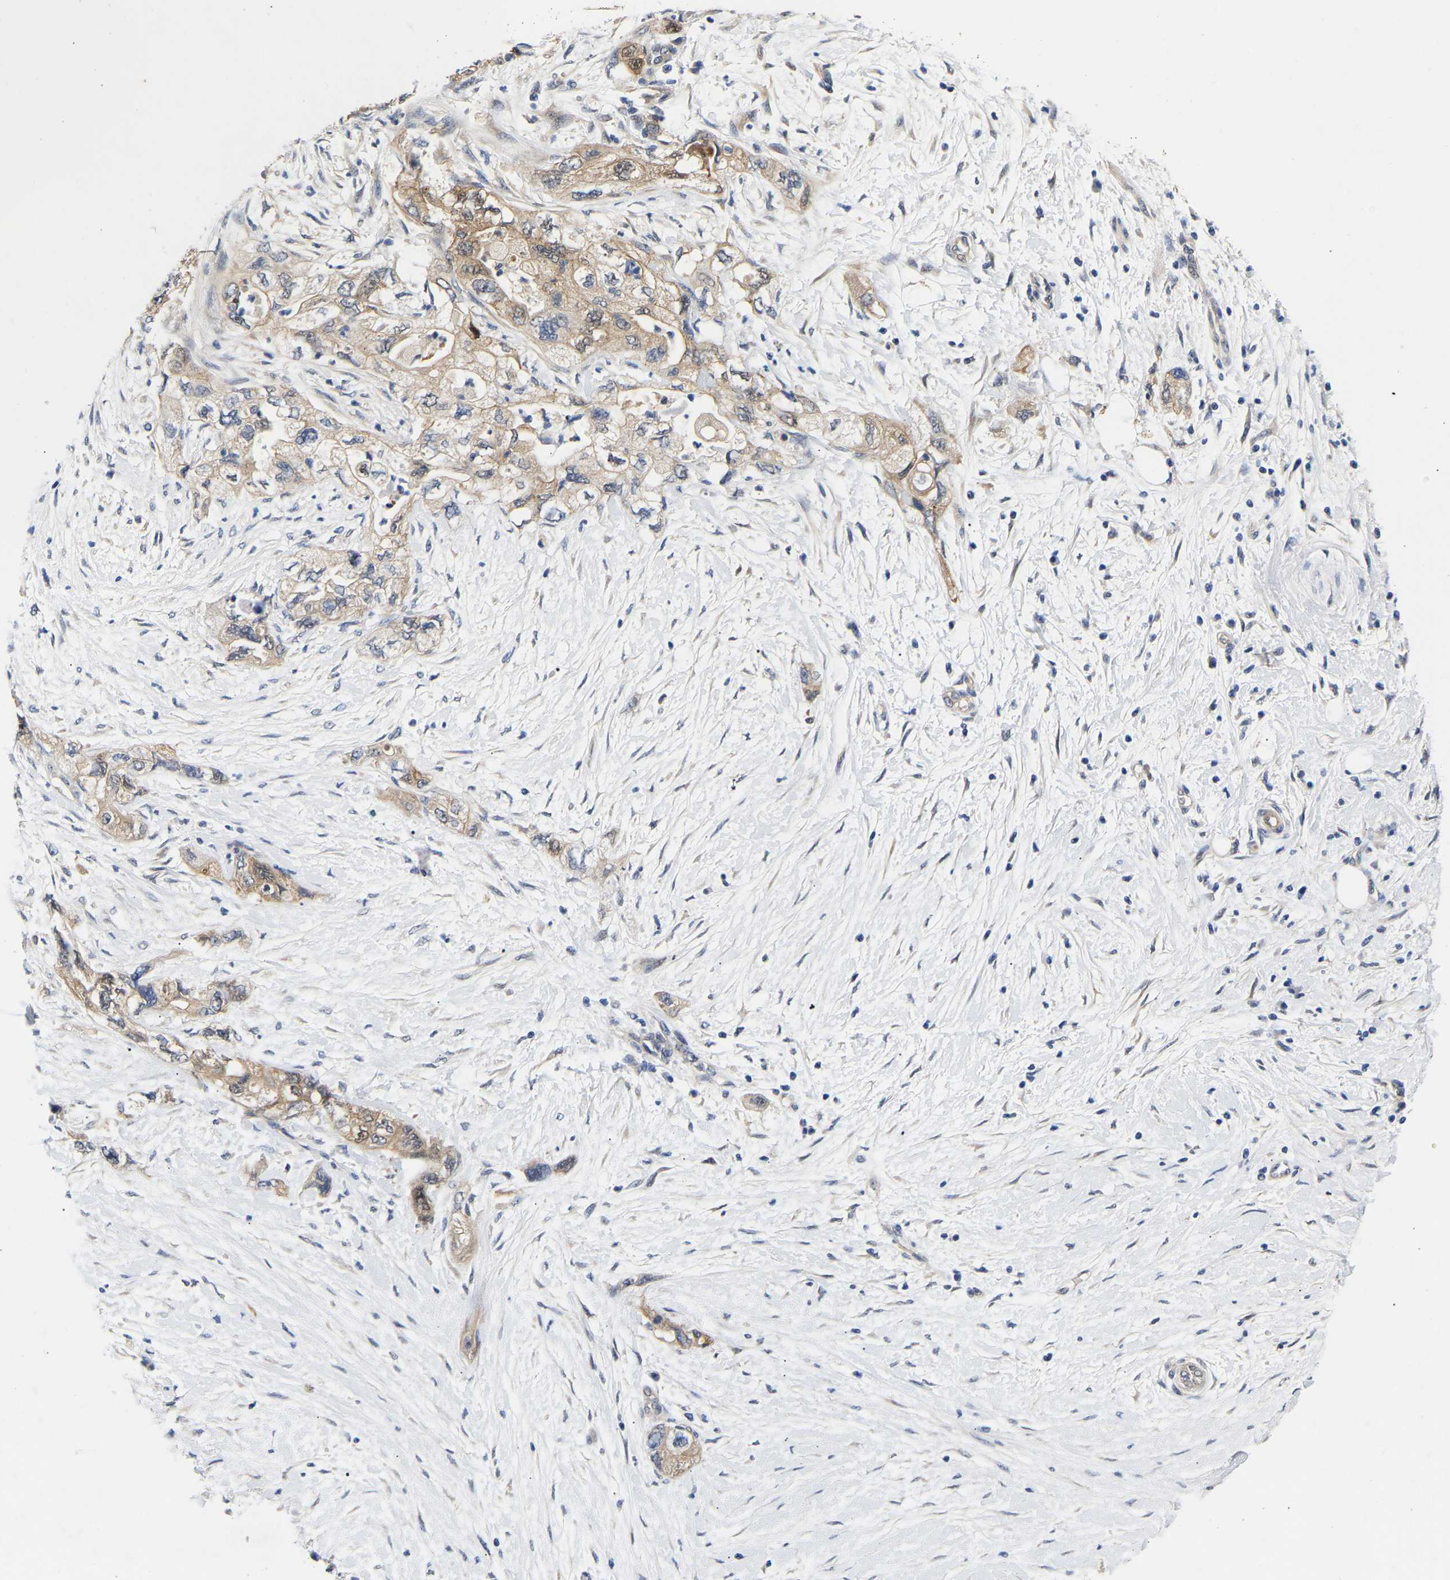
{"staining": {"intensity": "moderate", "quantity": ">75%", "location": "cytoplasmic/membranous"}, "tissue": "pancreatic cancer", "cell_type": "Tumor cells", "image_type": "cancer", "snomed": [{"axis": "morphology", "description": "Adenocarcinoma, NOS"}, {"axis": "topography", "description": "Pancreas"}], "caption": "Brown immunohistochemical staining in human pancreatic cancer displays moderate cytoplasmic/membranous expression in about >75% of tumor cells. (Brightfield microscopy of DAB IHC at high magnification).", "gene": "CCDC6", "patient": {"sex": "female", "age": 73}}